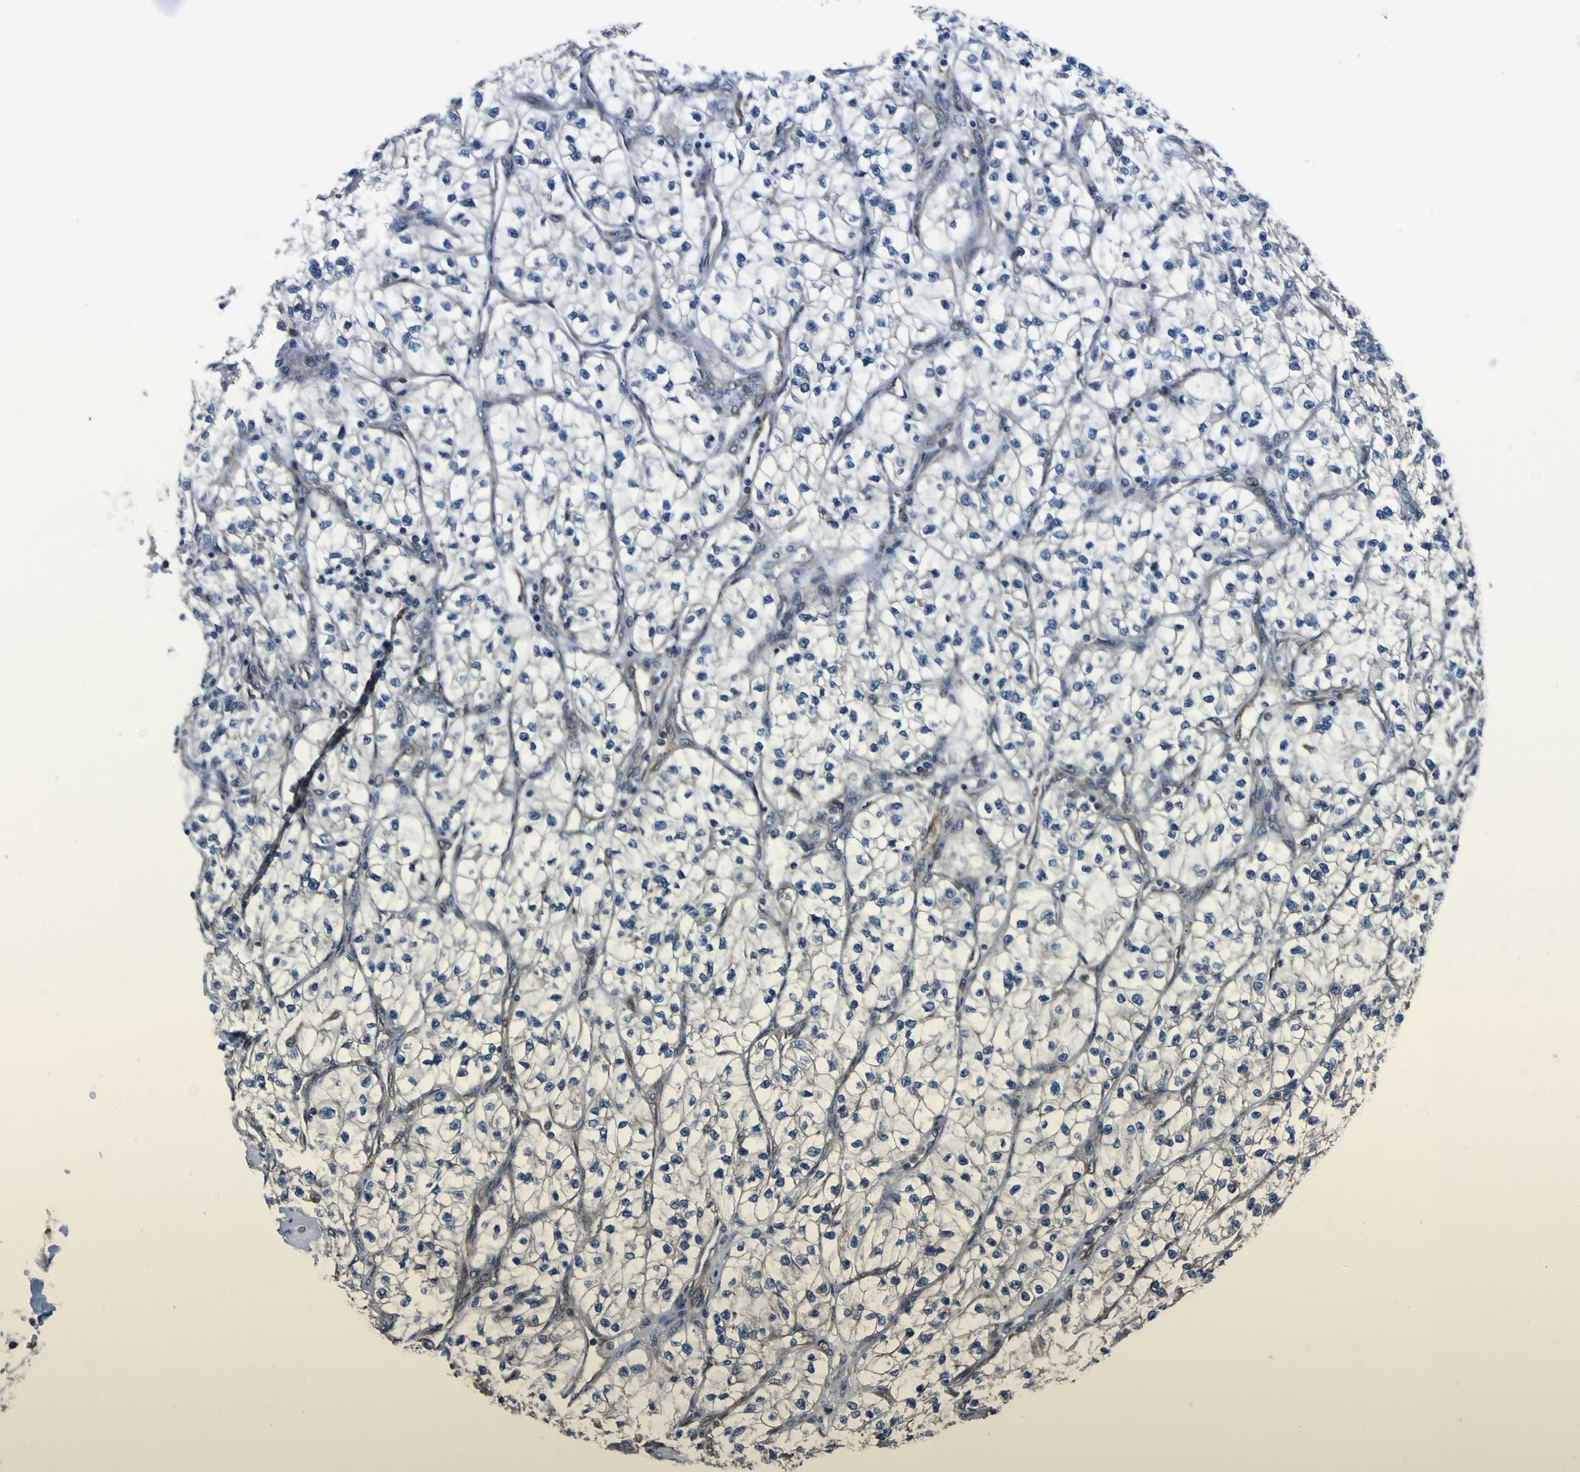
{"staining": {"intensity": "negative", "quantity": "none", "location": "none"}, "tissue": "renal cancer", "cell_type": "Tumor cells", "image_type": "cancer", "snomed": [{"axis": "morphology", "description": "Adenocarcinoma, NOS"}, {"axis": "topography", "description": "Kidney"}], "caption": "An immunohistochemistry photomicrograph of renal cancer is shown. There is no staining in tumor cells of renal cancer.", "gene": "FBXO30", "patient": {"sex": "female", "age": 57}}